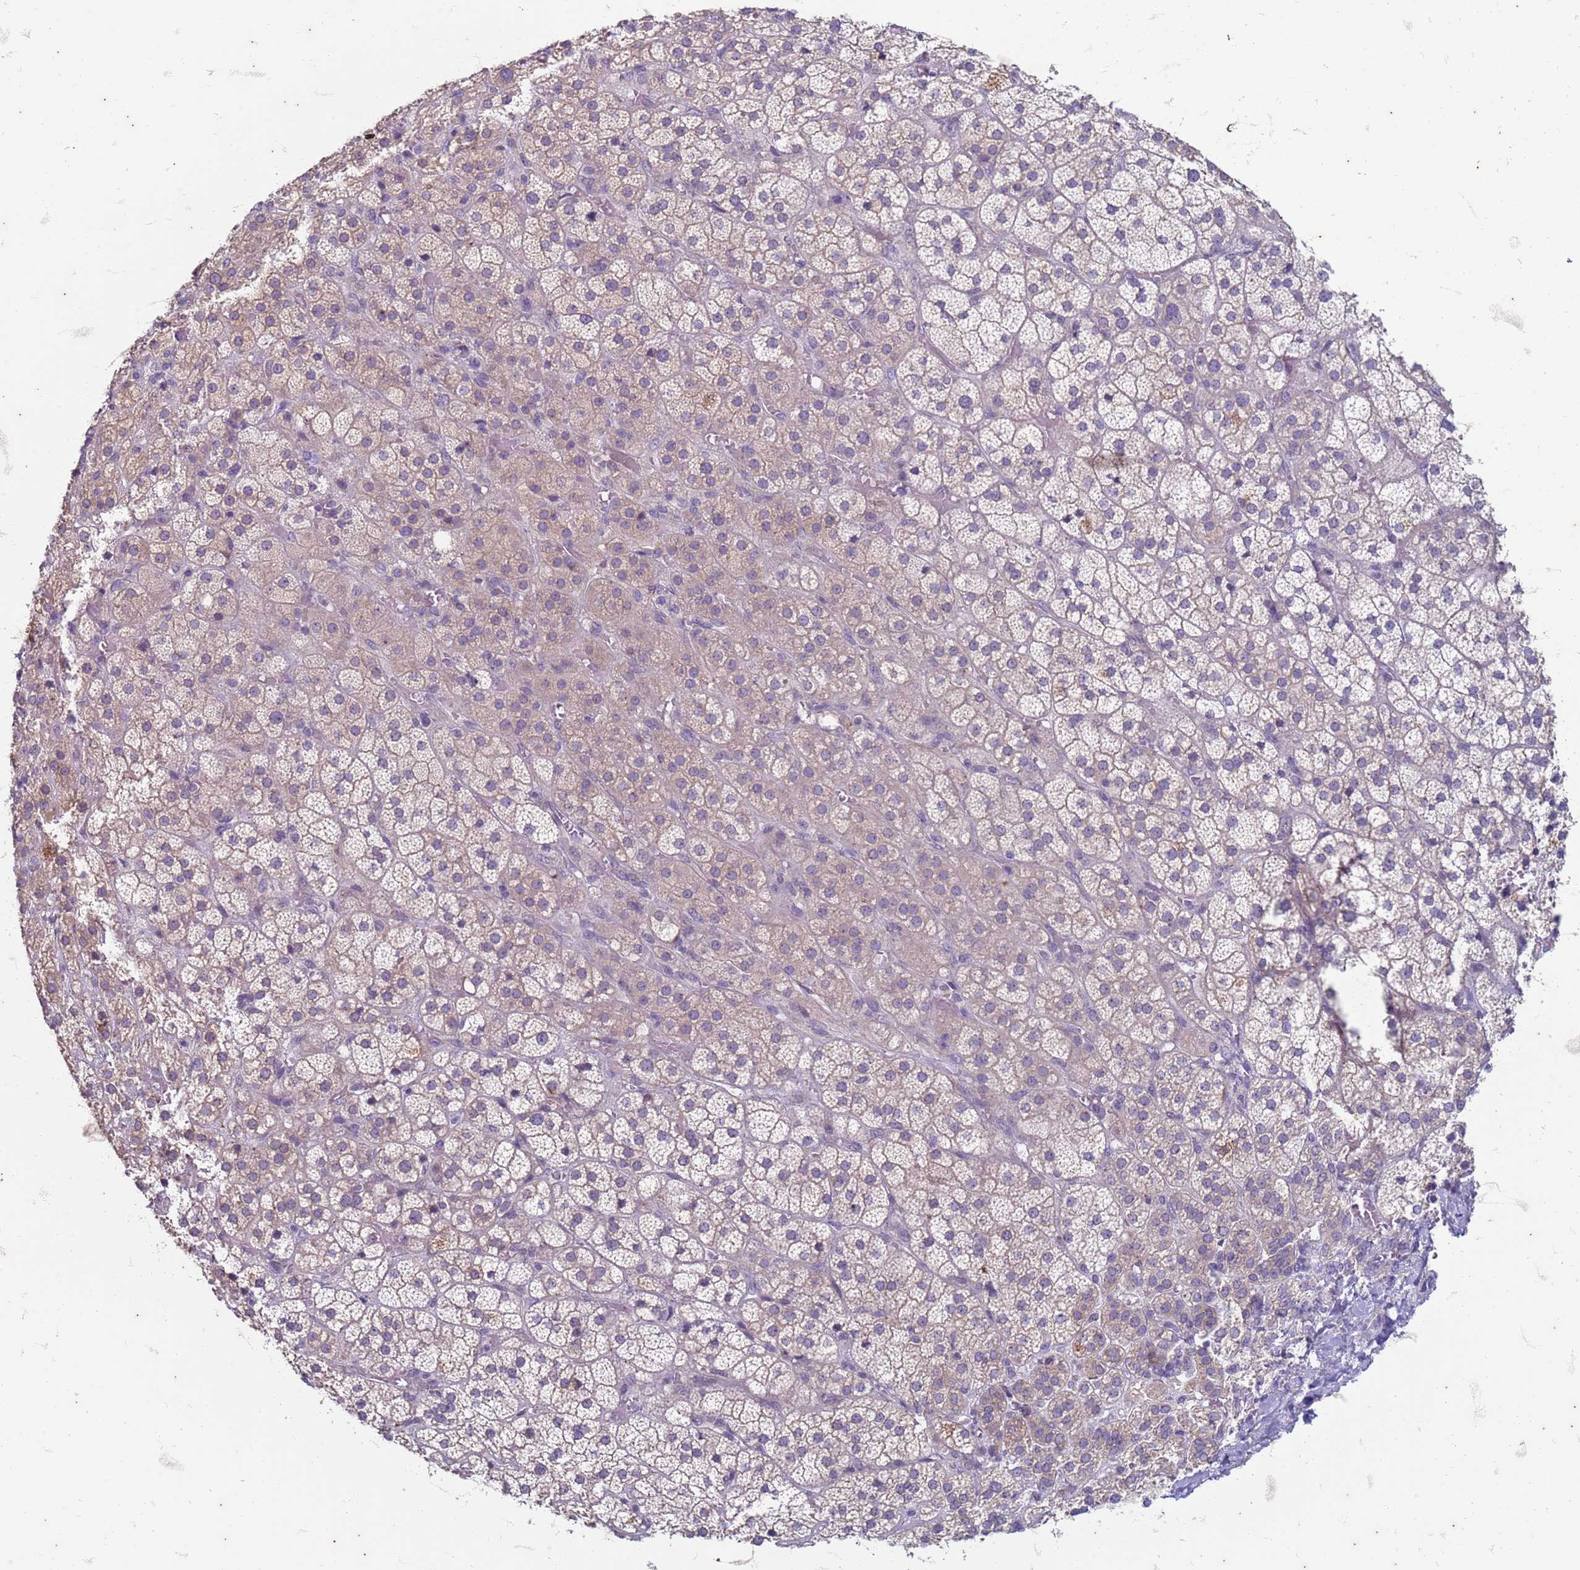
{"staining": {"intensity": "weak", "quantity": "<25%", "location": "cytoplasmic/membranous"}, "tissue": "adrenal gland", "cell_type": "Glandular cells", "image_type": "normal", "snomed": [{"axis": "morphology", "description": "Normal tissue, NOS"}, {"axis": "topography", "description": "Adrenal gland"}], "caption": "DAB immunohistochemical staining of benign human adrenal gland displays no significant staining in glandular cells. (Immunohistochemistry, brightfield microscopy, high magnification).", "gene": "SUCO", "patient": {"sex": "female", "age": 70}}